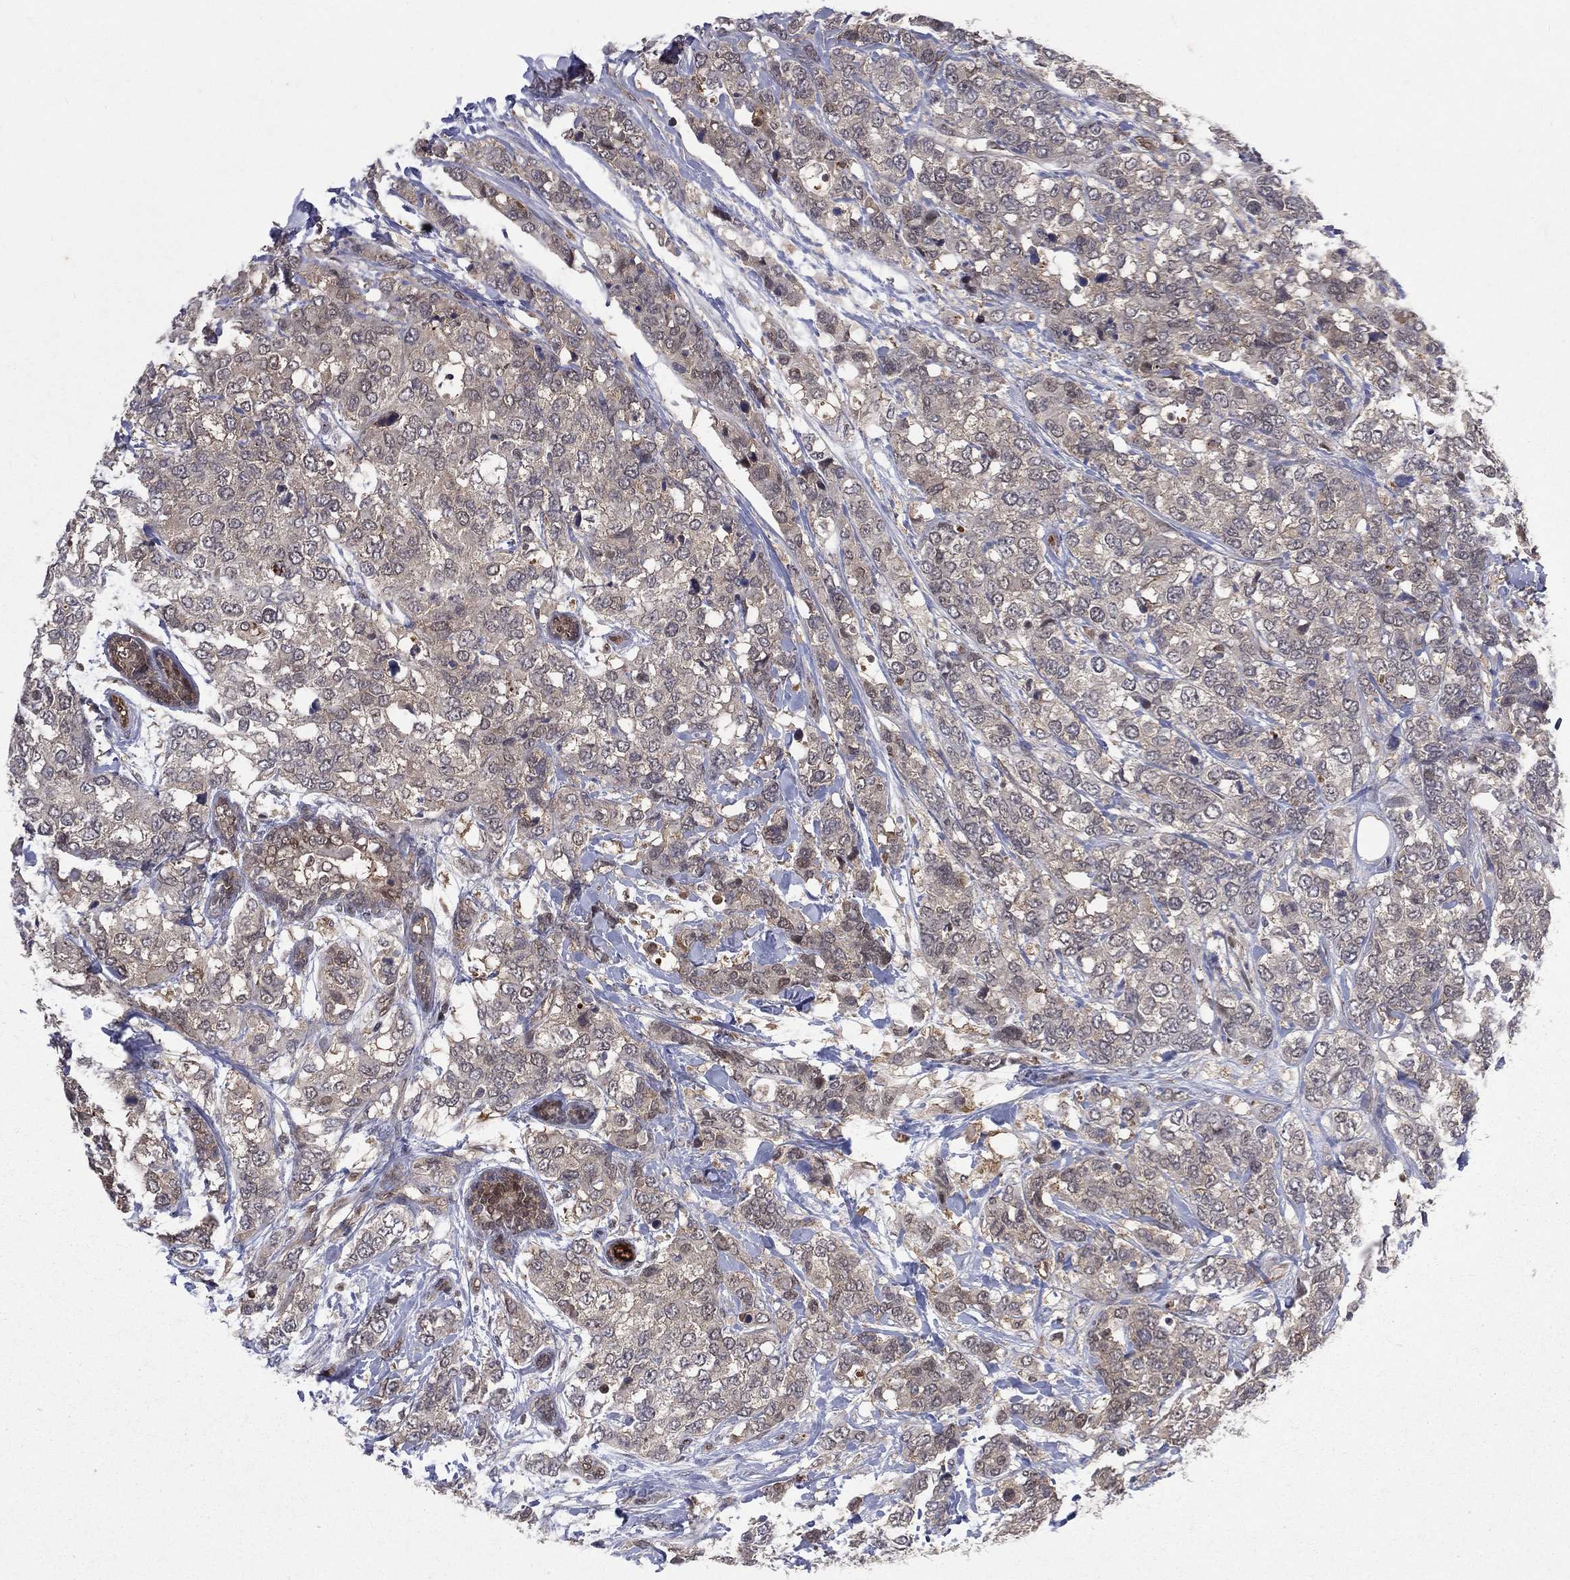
{"staining": {"intensity": "weak", "quantity": "25%-75%", "location": "cytoplasmic/membranous"}, "tissue": "breast cancer", "cell_type": "Tumor cells", "image_type": "cancer", "snomed": [{"axis": "morphology", "description": "Lobular carcinoma"}, {"axis": "topography", "description": "Breast"}], "caption": "Immunohistochemical staining of human lobular carcinoma (breast) shows low levels of weak cytoplasmic/membranous protein positivity in about 25%-75% of tumor cells.", "gene": "GMPR2", "patient": {"sex": "female", "age": 59}}